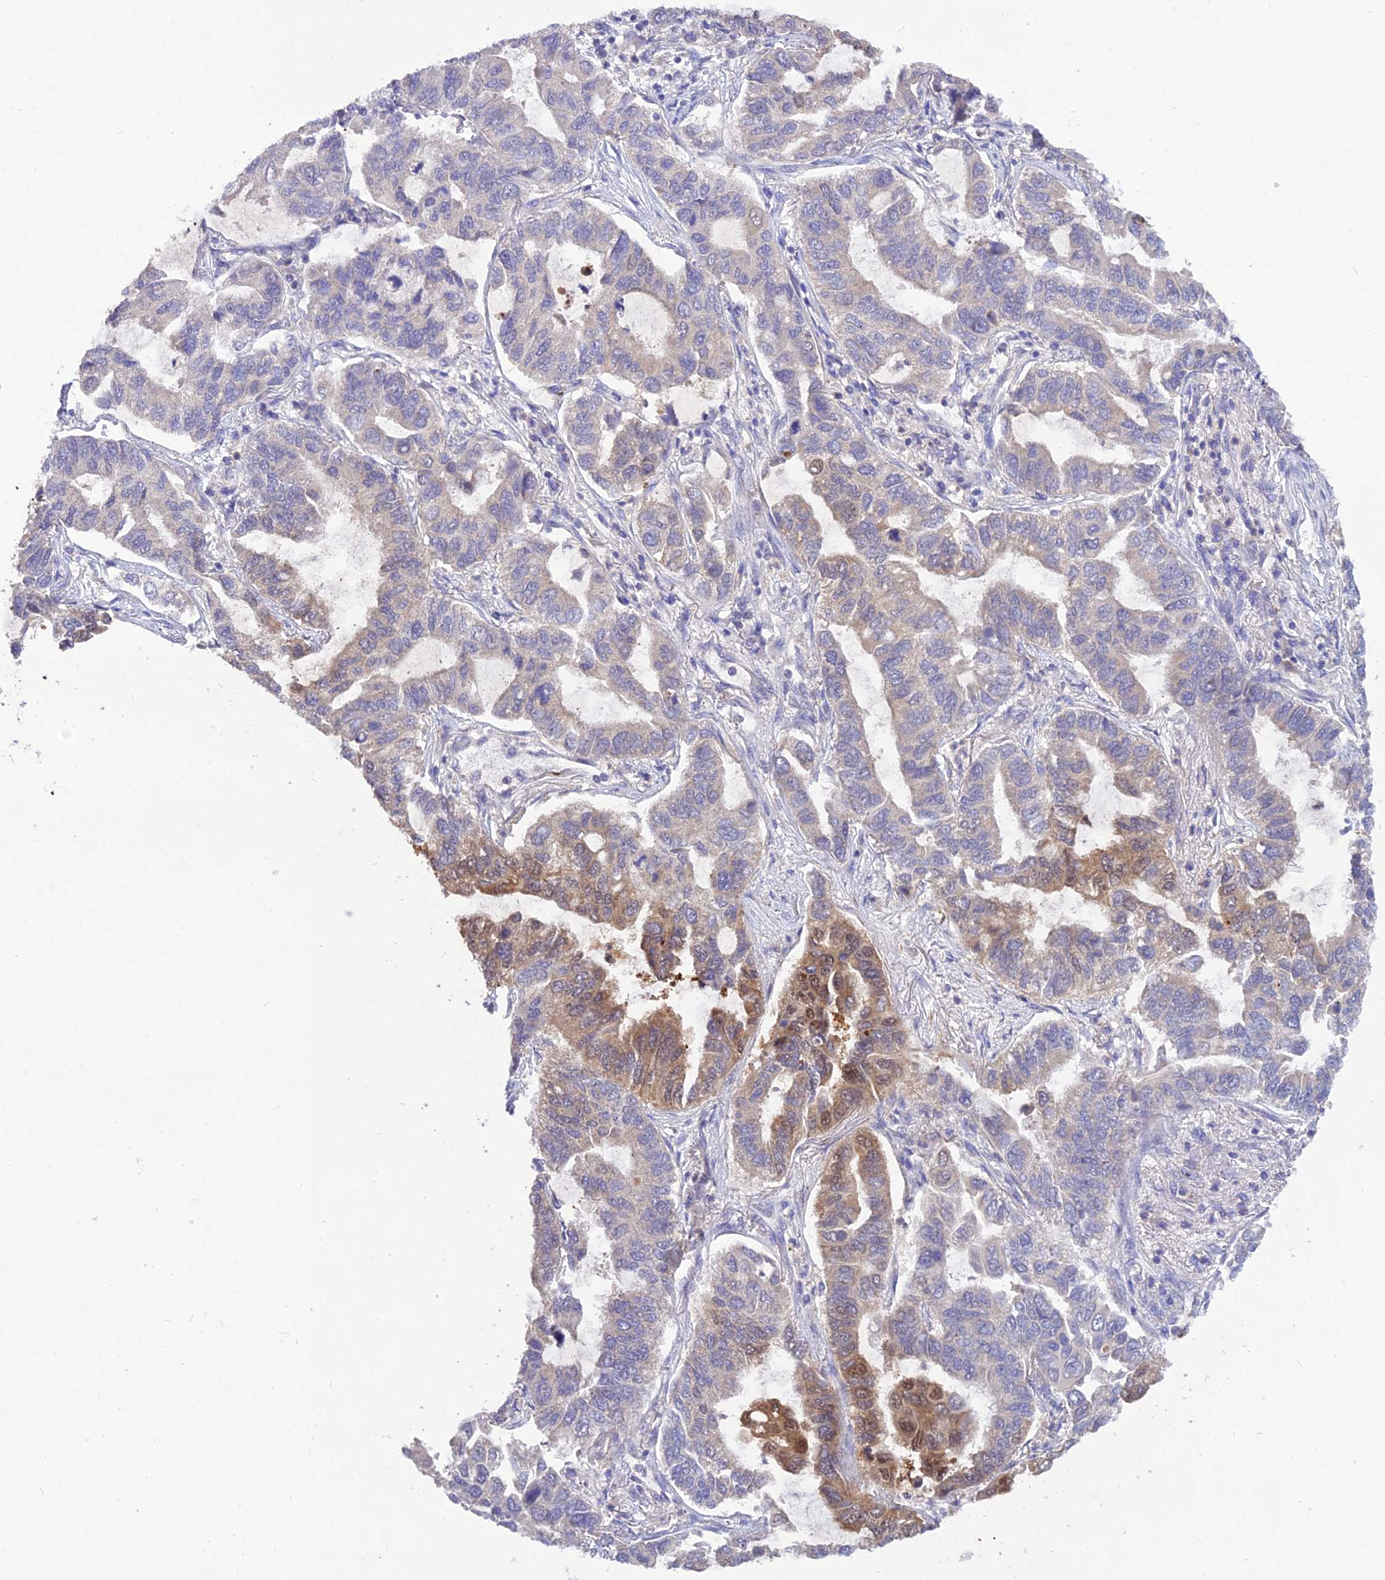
{"staining": {"intensity": "moderate", "quantity": "<25%", "location": "cytoplasmic/membranous,nuclear"}, "tissue": "lung cancer", "cell_type": "Tumor cells", "image_type": "cancer", "snomed": [{"axis": "morphology", "description": "Adenocarcinoma, NOS"}, {"axis": "topography", "description": "Lung"}], "caption": "Immunohistochemistry histopathology image of neoplastic tissue: human adenocarcinoma (lung) stained using IHC displays low levels of moderate protein expression localized specifically in the cytoplasmic/membranous and nuclear of tumor cells, appearing as a cytoplasmic/membranous and nuclear brown color.", "gene": "PGK1", "patient": {"sex": "male", "age": 64}}